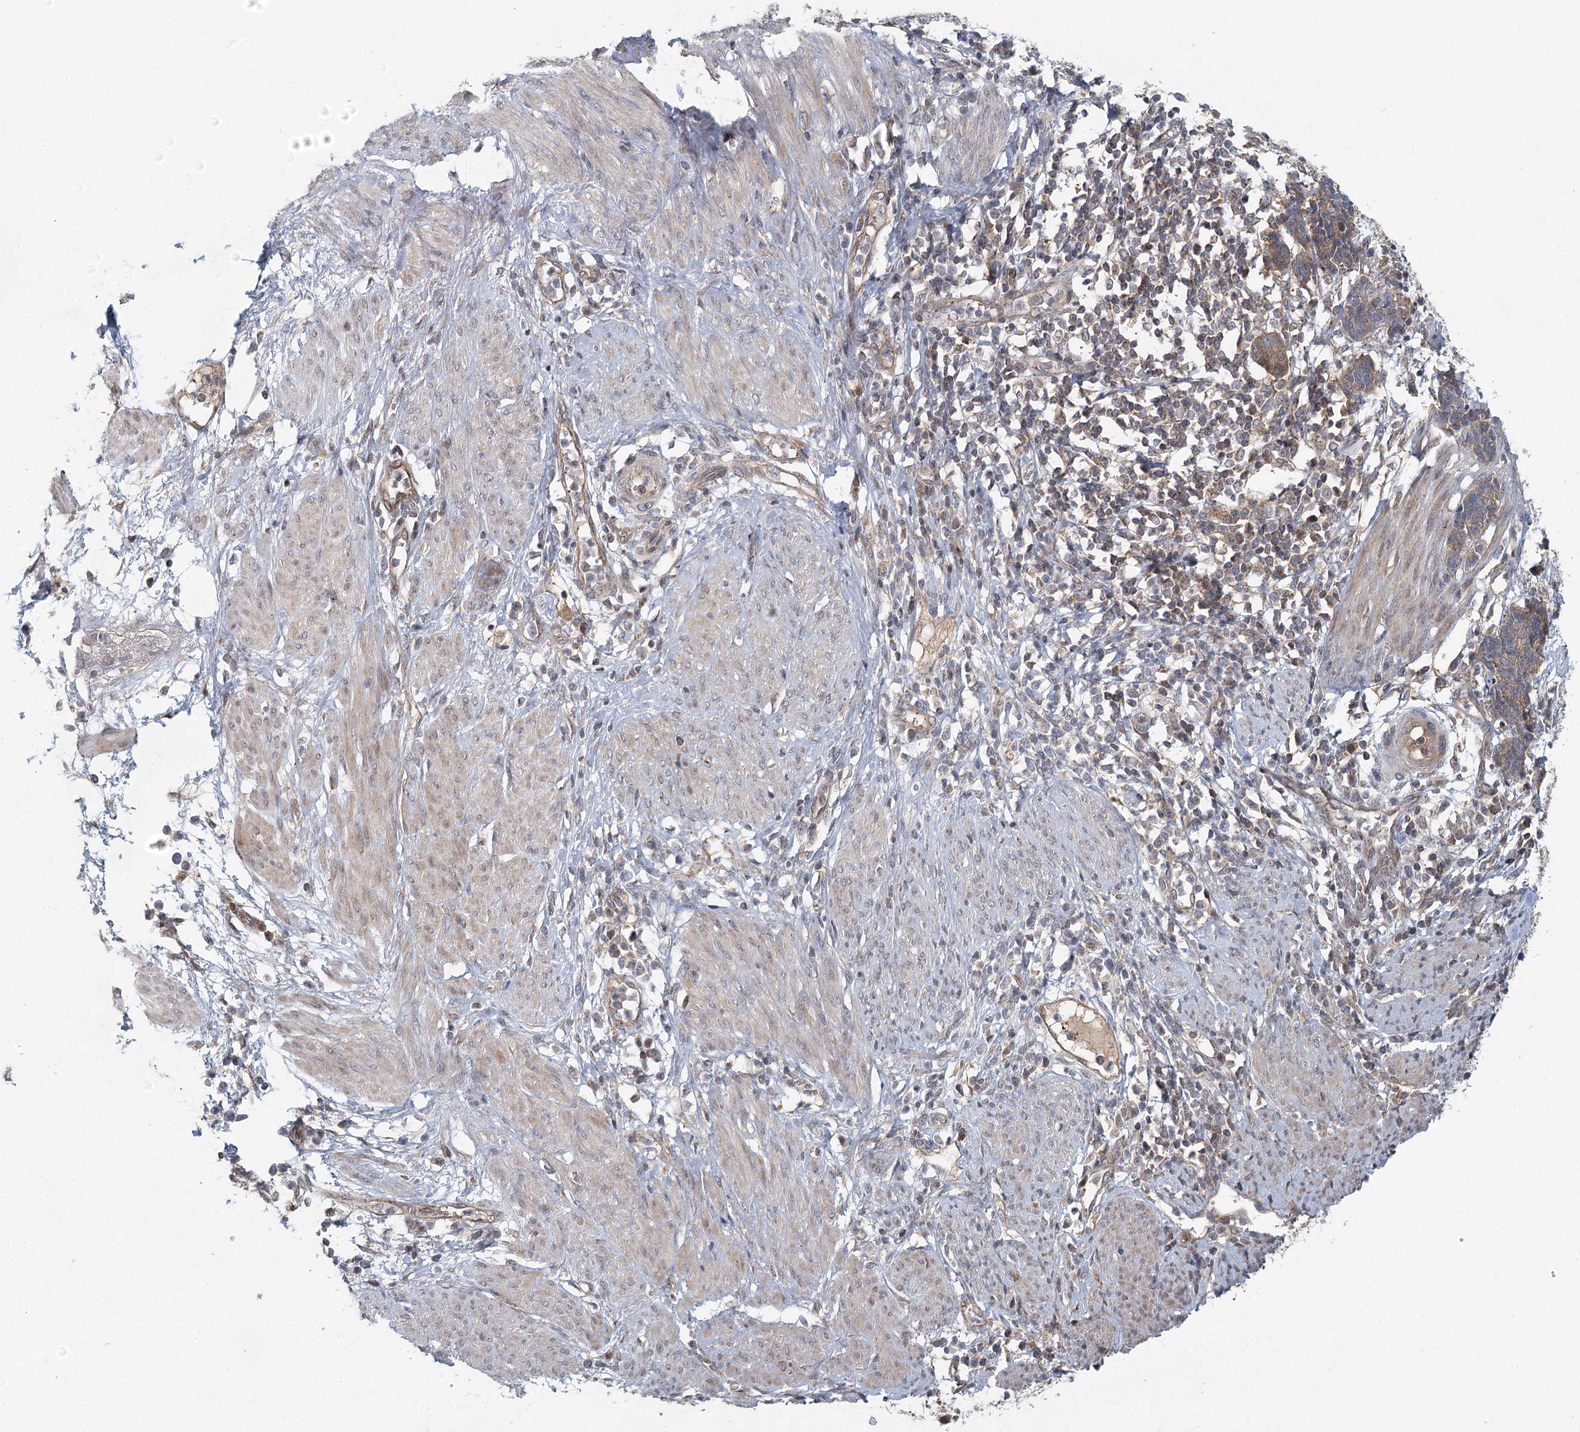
{"staining": {"intensity": "weak", "quantity": ">75%", "location": "cytoplasmic/membranous"}, "tissue": "cervical cancer", "cell_type": "Tumor cells", "image_type": "cancer", "snomed": [{"axis": "morphology", "description": "Squamous cell carcinoma, NOS"}, {"axis": "topography", "description": "Cervix"}], "caption": "Brown immunohistochemical staining in cervical cancer demonstrates weak cytoplasmic/membranous positivity in approximately >75% of tumor cells. (brown staining indicates protein expression, while blue staining denotes nuclei).", "gene": "LRRC14B", "patient": {"sex": "female", "age": 35}}